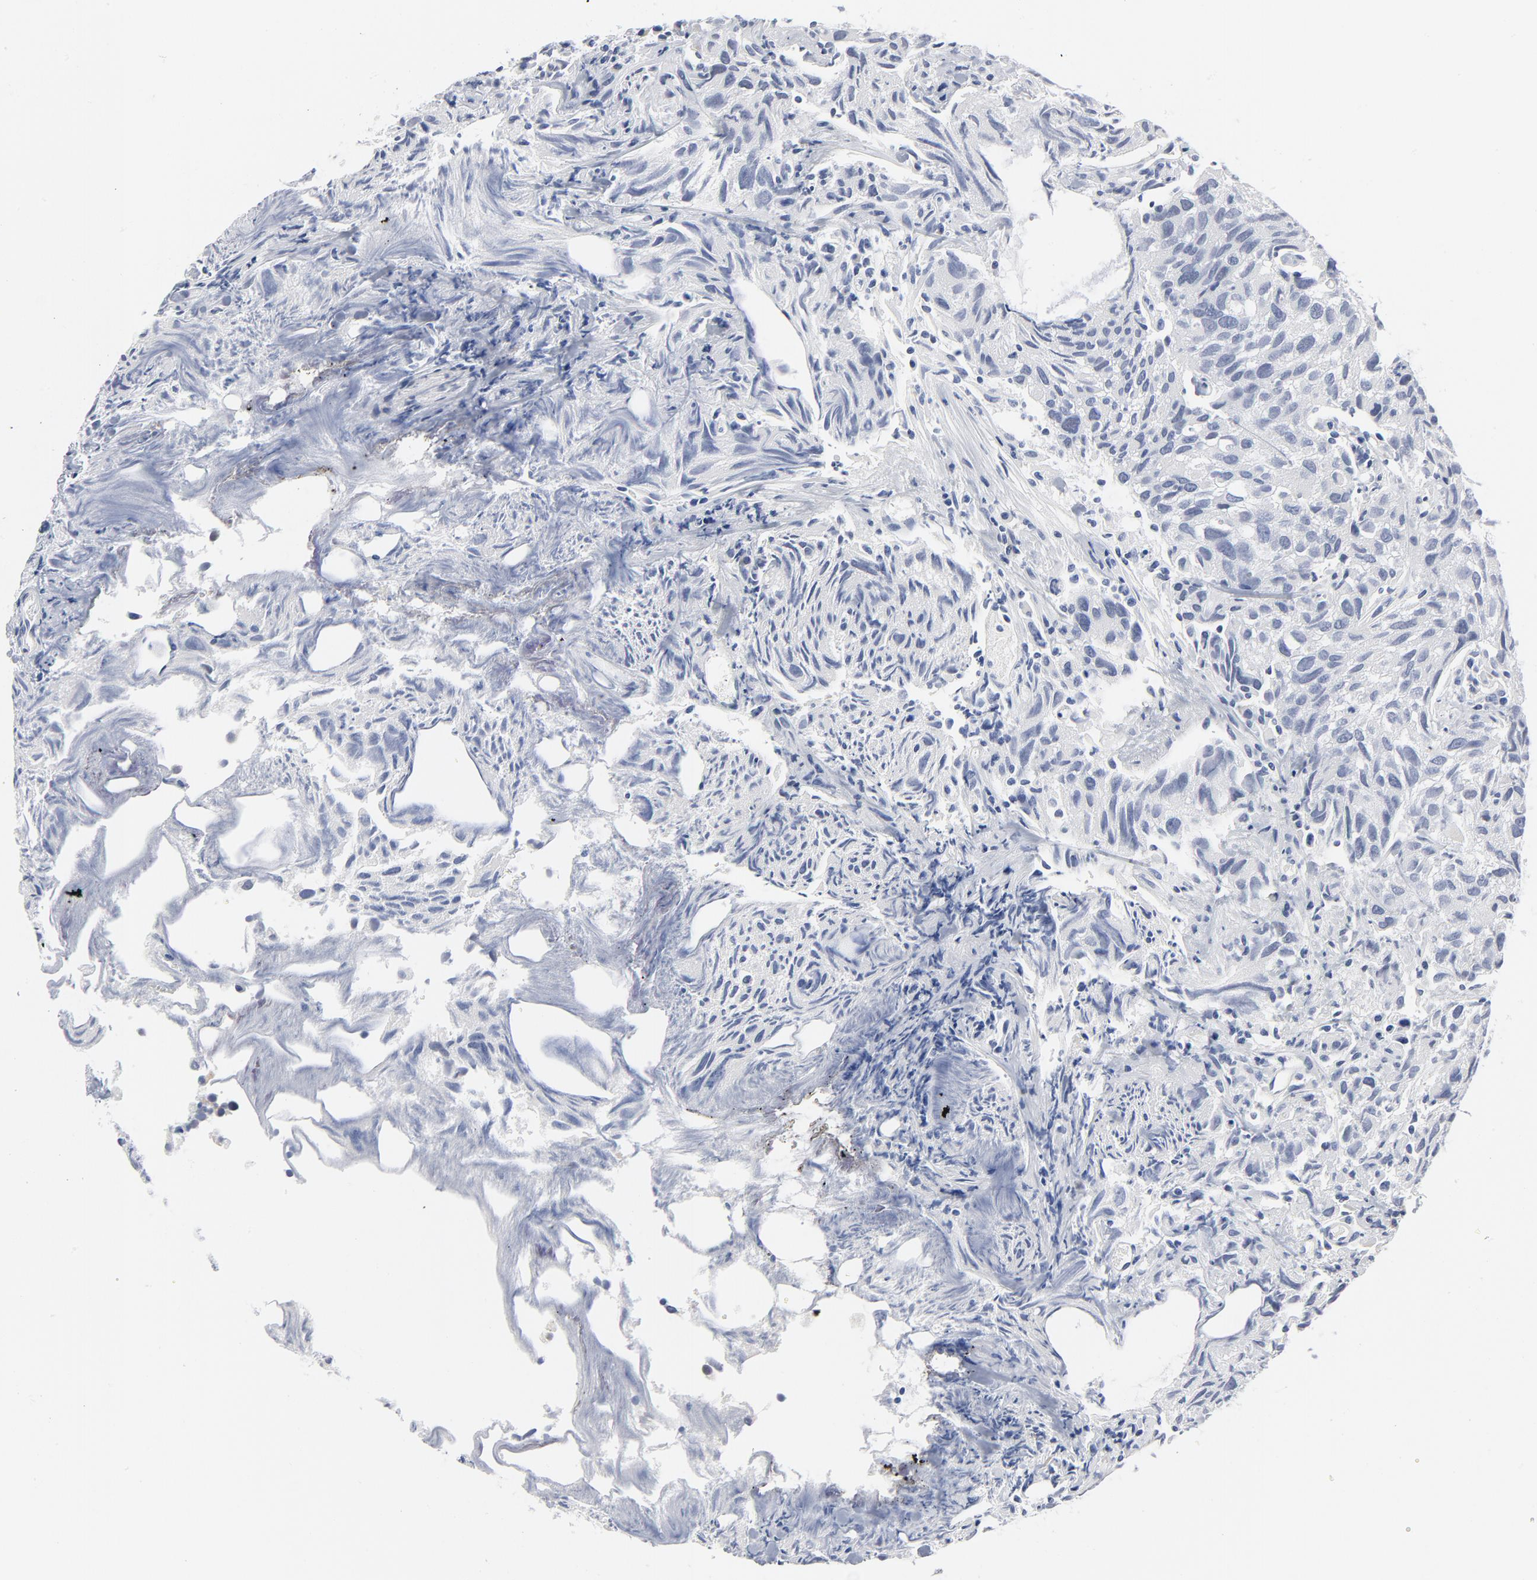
{"staining": {"intensity": "negative", "quantity": "none", "location": "none"}, "tissue": "urothelial cancer", "cell_type": "Tumor cells", "image_type": "cancer", "snomed": [{"axis": "morphology", "description": "Urothelial carcinoma, High grade"}, {"axis": "topography", "description": "Urinary bladder"}], "caption": "Immunohistochemical staining of urothelial cancer shows no significant positivity in tumor cells.", "gene": "KCNK13", "patient": {"sex": "female", "age": 75}}